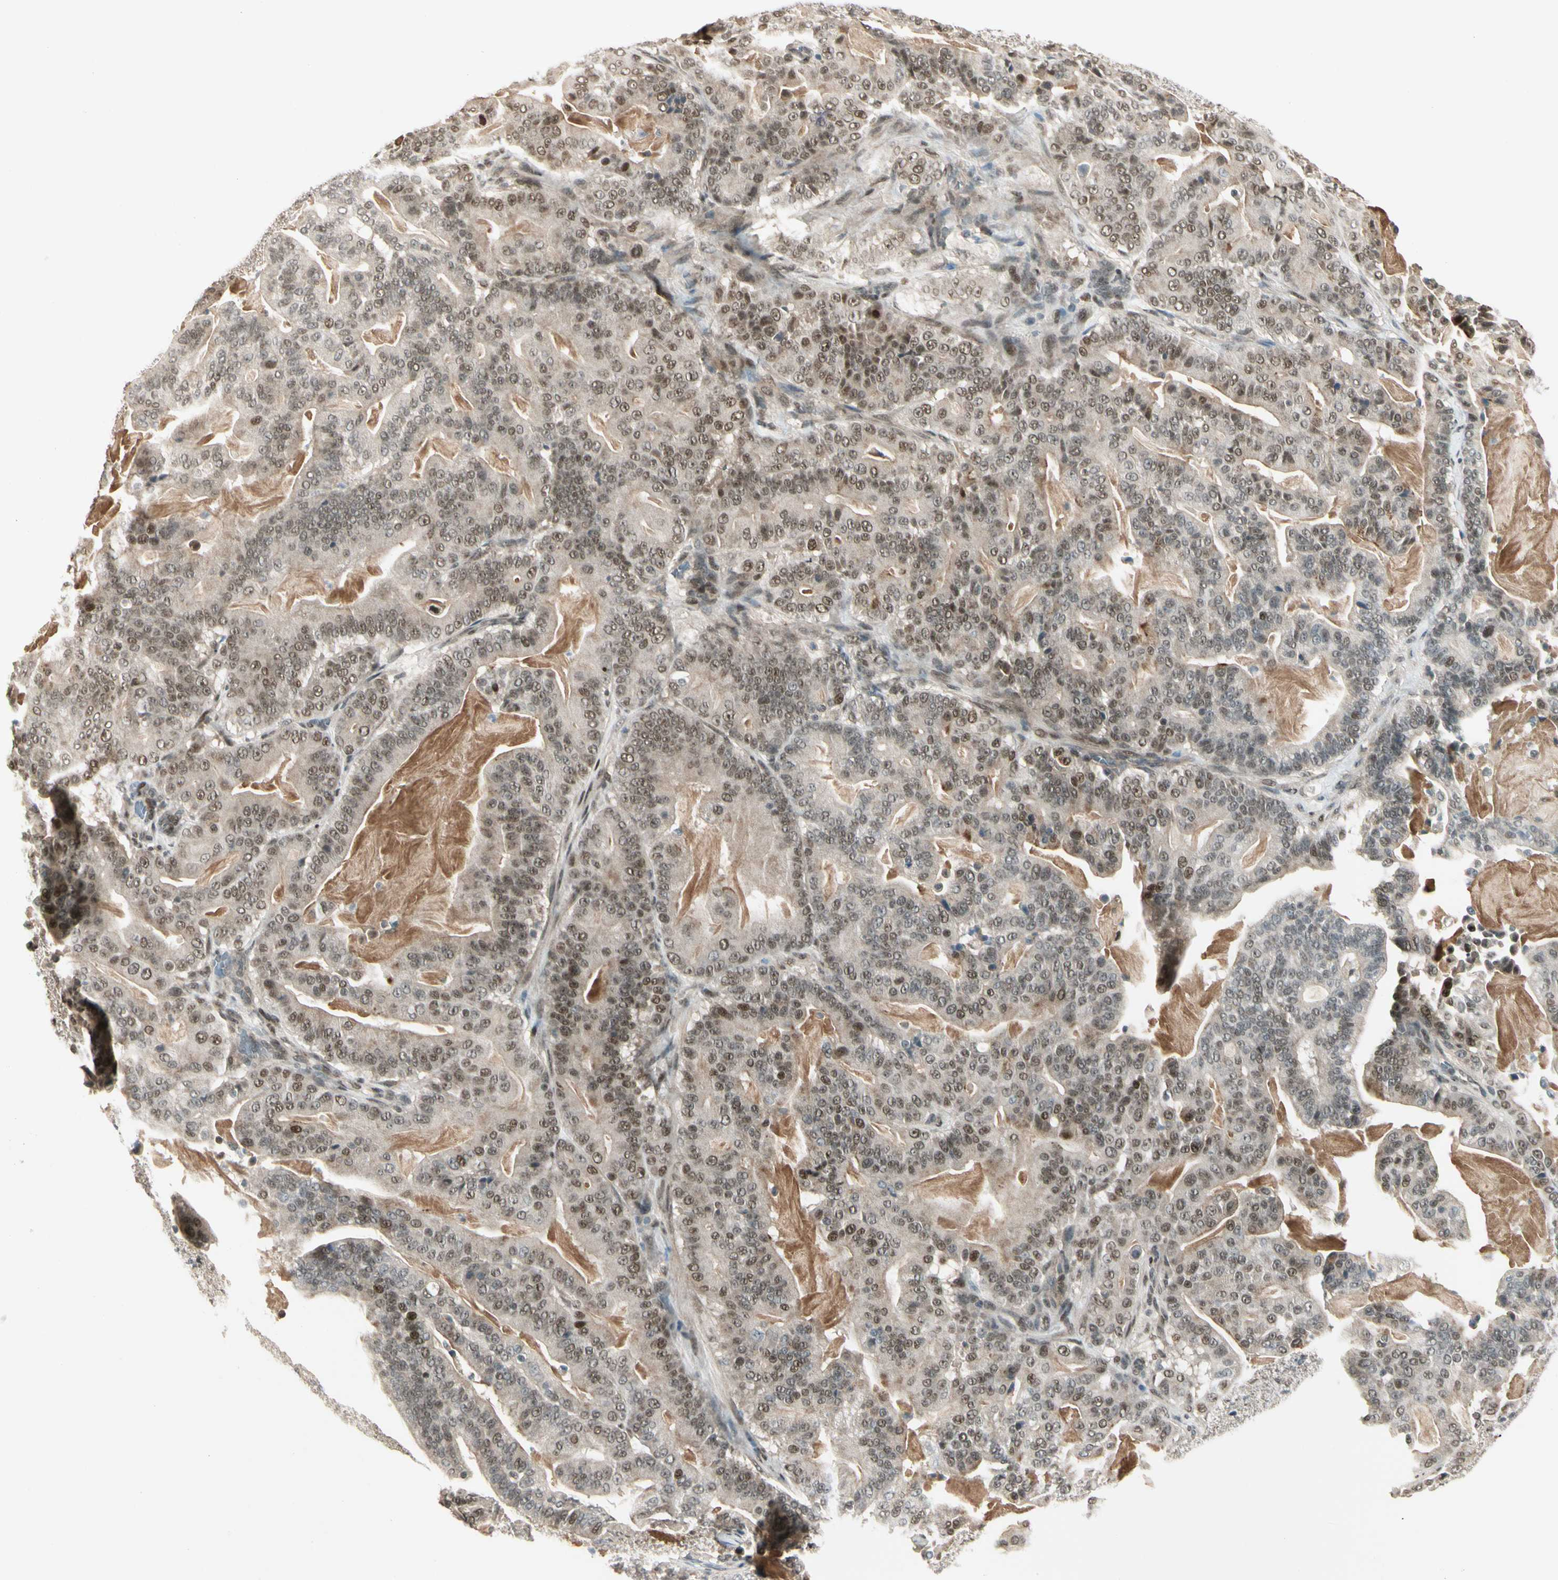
{"staining": {"intensity": "moderate", "quantity": "25%-75%", "location": "nuclear"}, "tissue": "pancreatic cancer", "cell_type": "Tumor cells", "image_type": "cancer", "snomed": [{"axis": "morphology", "description": "Adenocarcinoma, NOS"}, {"axis": "topography", "description": "Pancreas"}], "caption": "Immunohistochemical staining of human pancreatic cancer displays medium levels of moderate nuclear staining in approximately 25%-75% of tumor cells.", "gene": "GTF3A", "patient": {"sex": "male", "age": 63}}